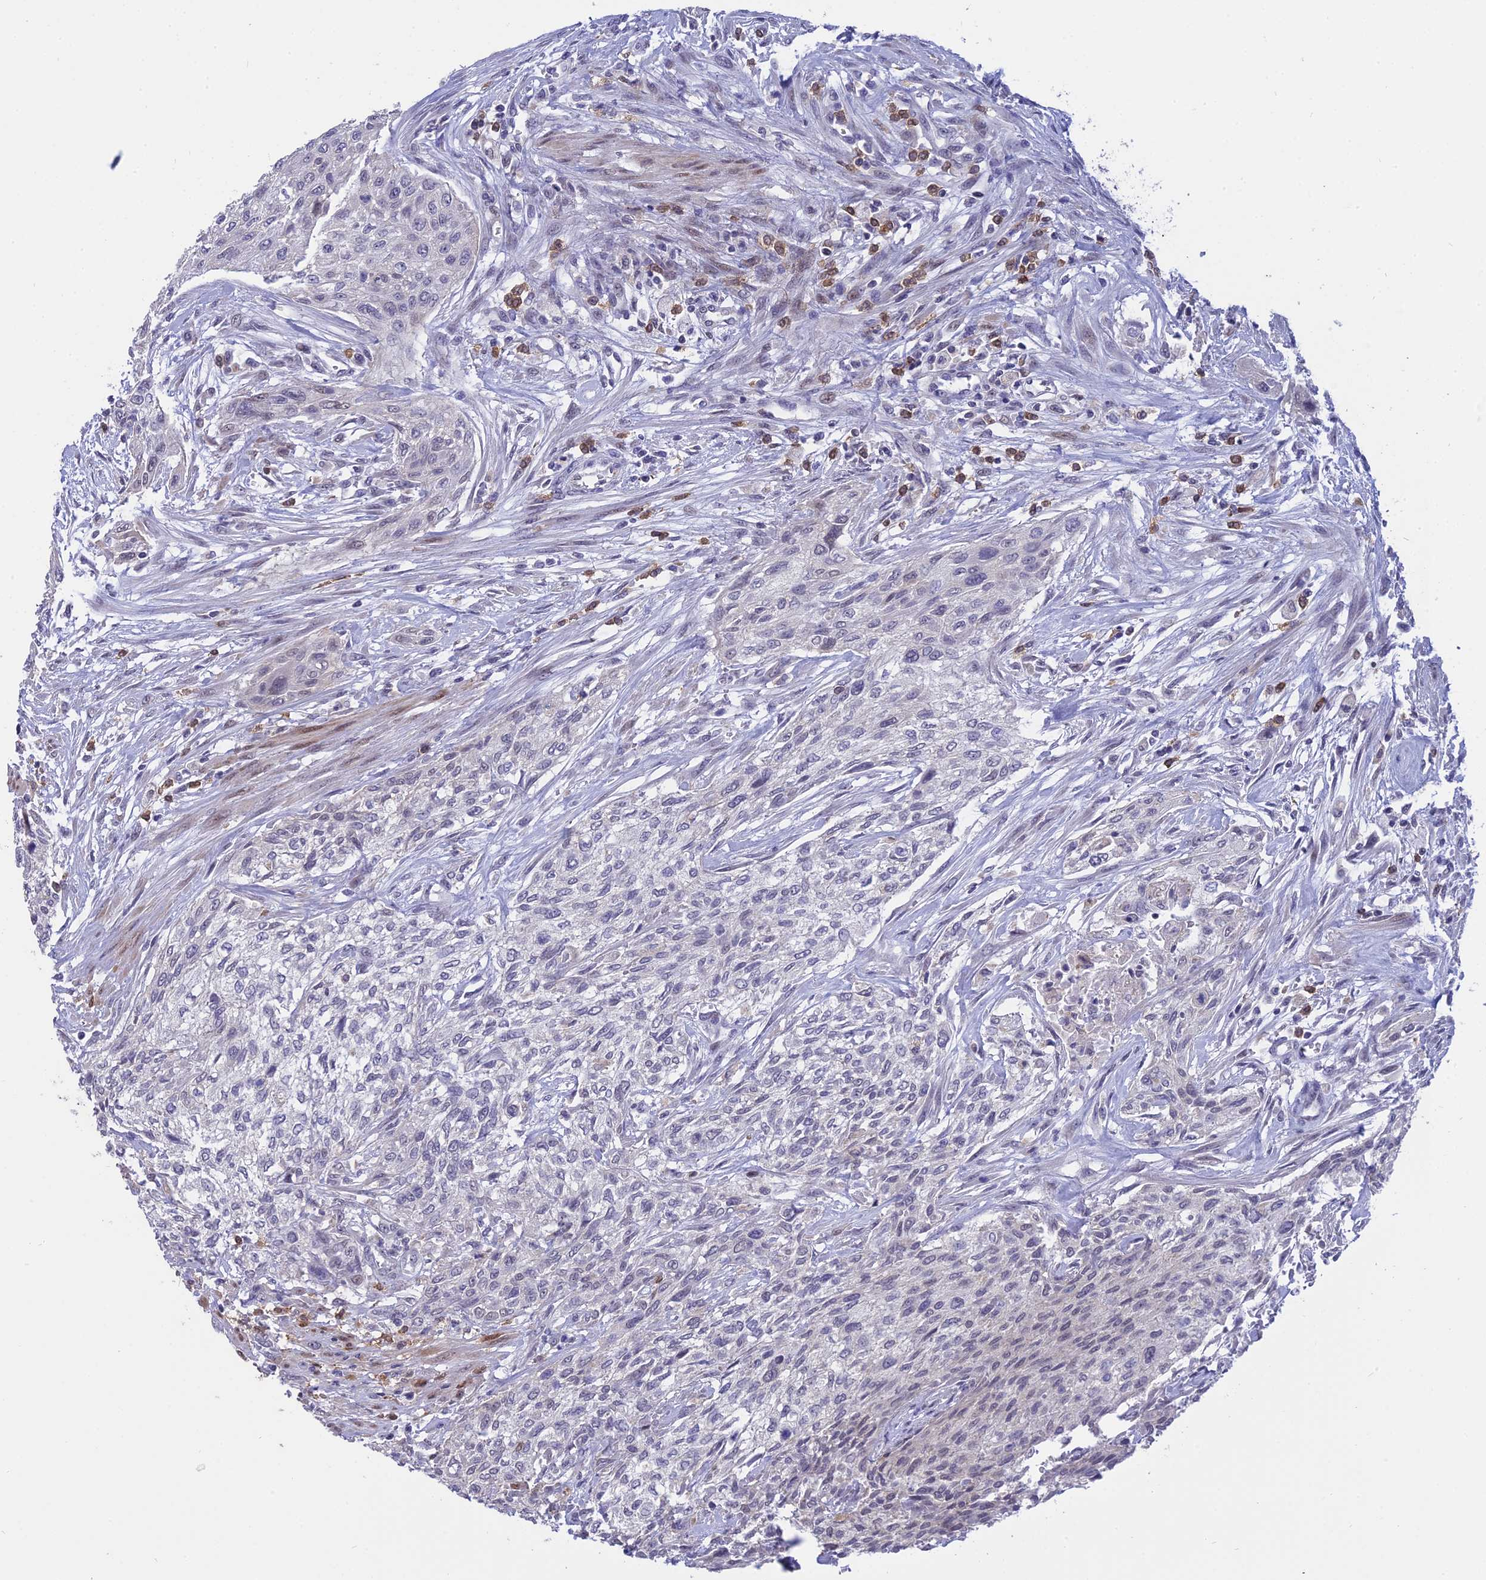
{"staining": {"intensity": "negative", "quantity": "none", "location": "none"}, "tissue": "urothelial cancer", "cell_type": "Tumor cells", "image_type": "cancer", "snomed": [{"axis": "morphology", "description": "Urothelial carcinoma, High grade"}, {"axis": "topography", "description": "Urinary bladder"}], "caption": "A high-resolution photomicrograph shows immunohistochemistry (IHC) staining of urothelial cancer, which displays no significant expression in tumor cells.", "gene": "KCTD14", "patient": {"sex": "male", "age": 35}}